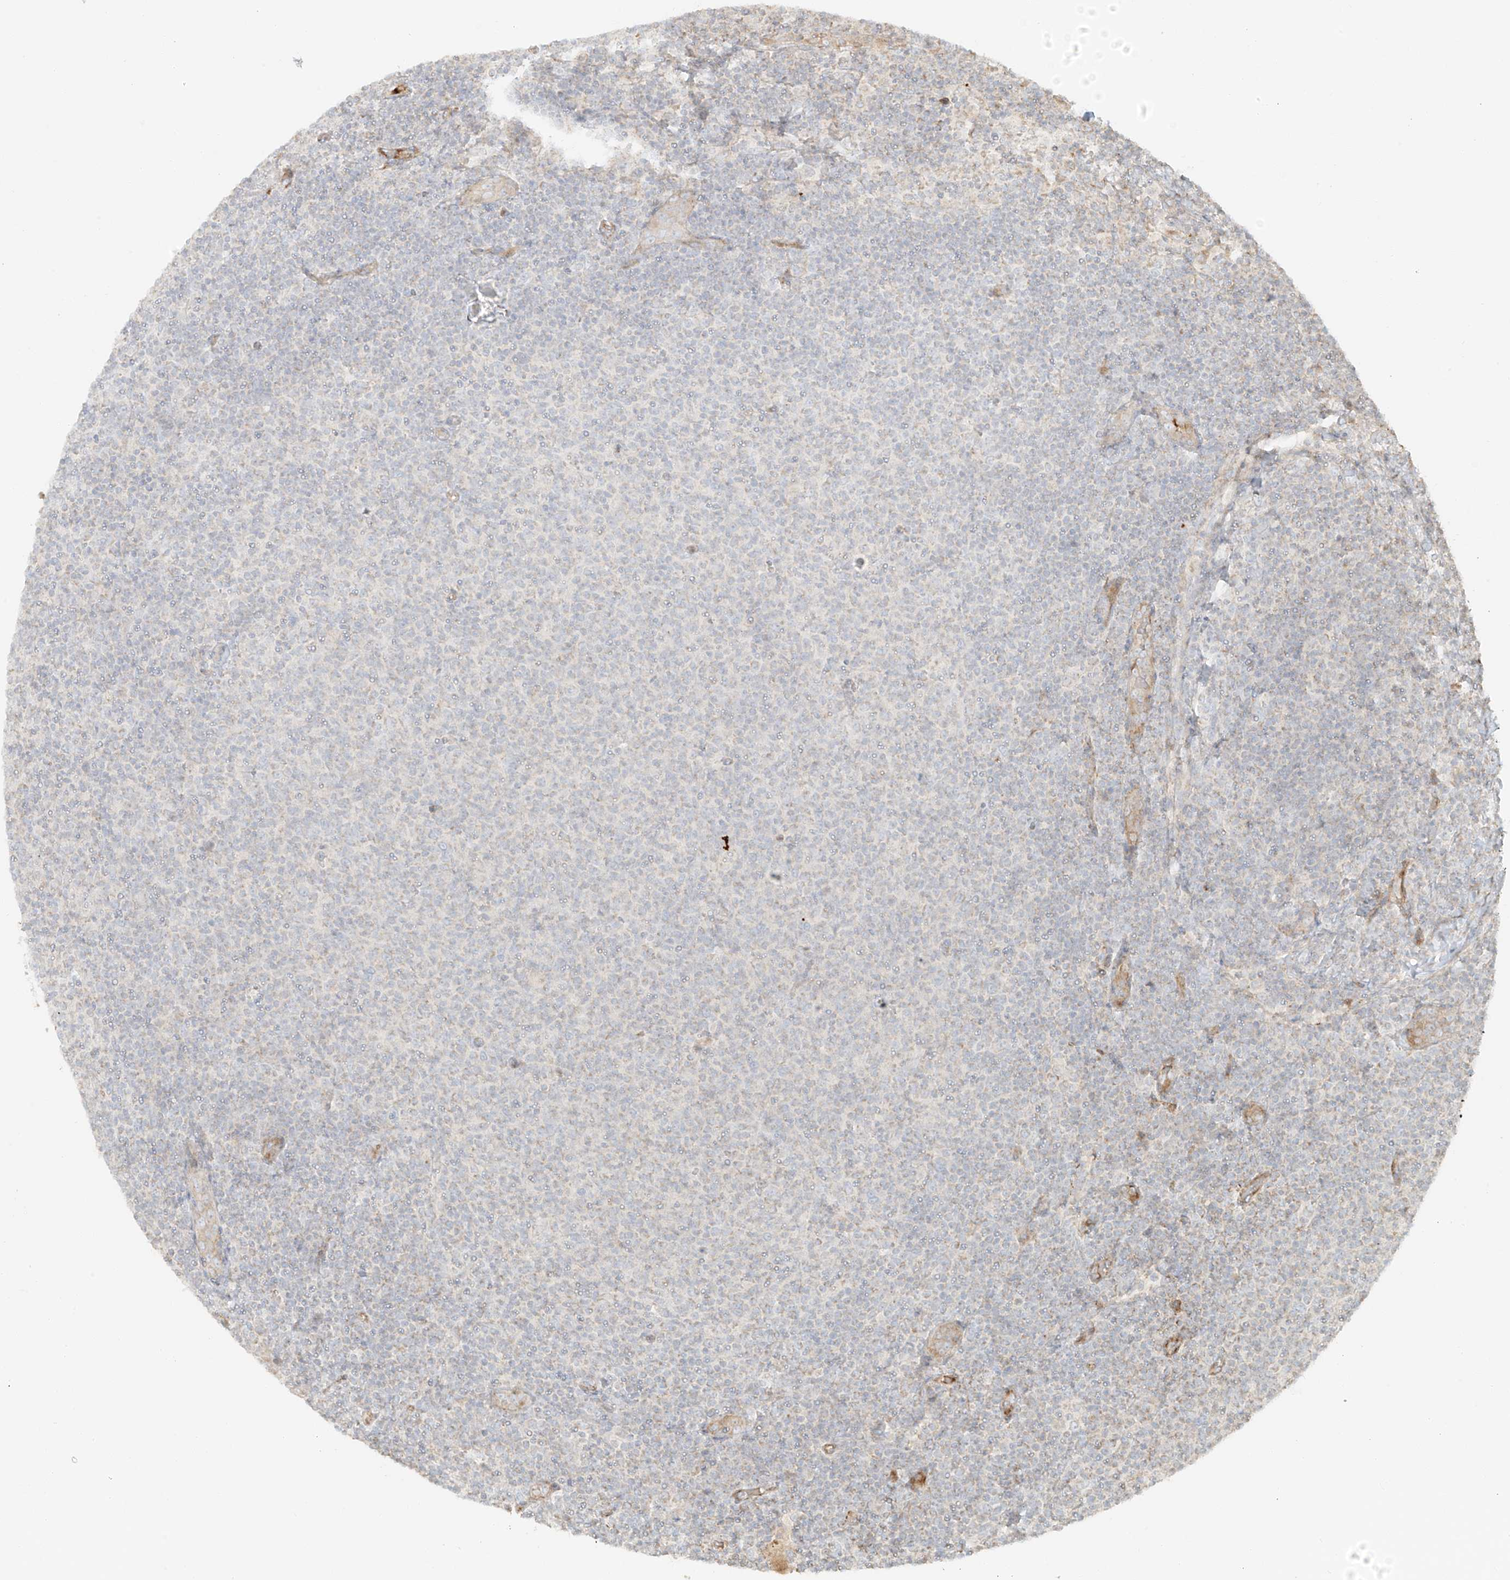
{"staining": {"intensity": "negative", "quantity": "none", "location": "none"}, "tissue": "lymphoma", "cell_type": "Tumor cells", "image_type": "cancer", "snomed": [{"axis": "morphology", "description": "Malignant lymphoma, non-Hodgkin's type, Low grade"}, {"axis": "topography", "description": "Lymph node"}], "caption": "This is a histopathology image of immunohistochemistry staining of lymphoma, which shows no expression in tumor cells. (Brightfield microscopy of DAB (3,3'-diaminobenzidine) IHC at high magnification).", "gene": "MIPEP", "patient": {"sex": "male", "age": 66}}